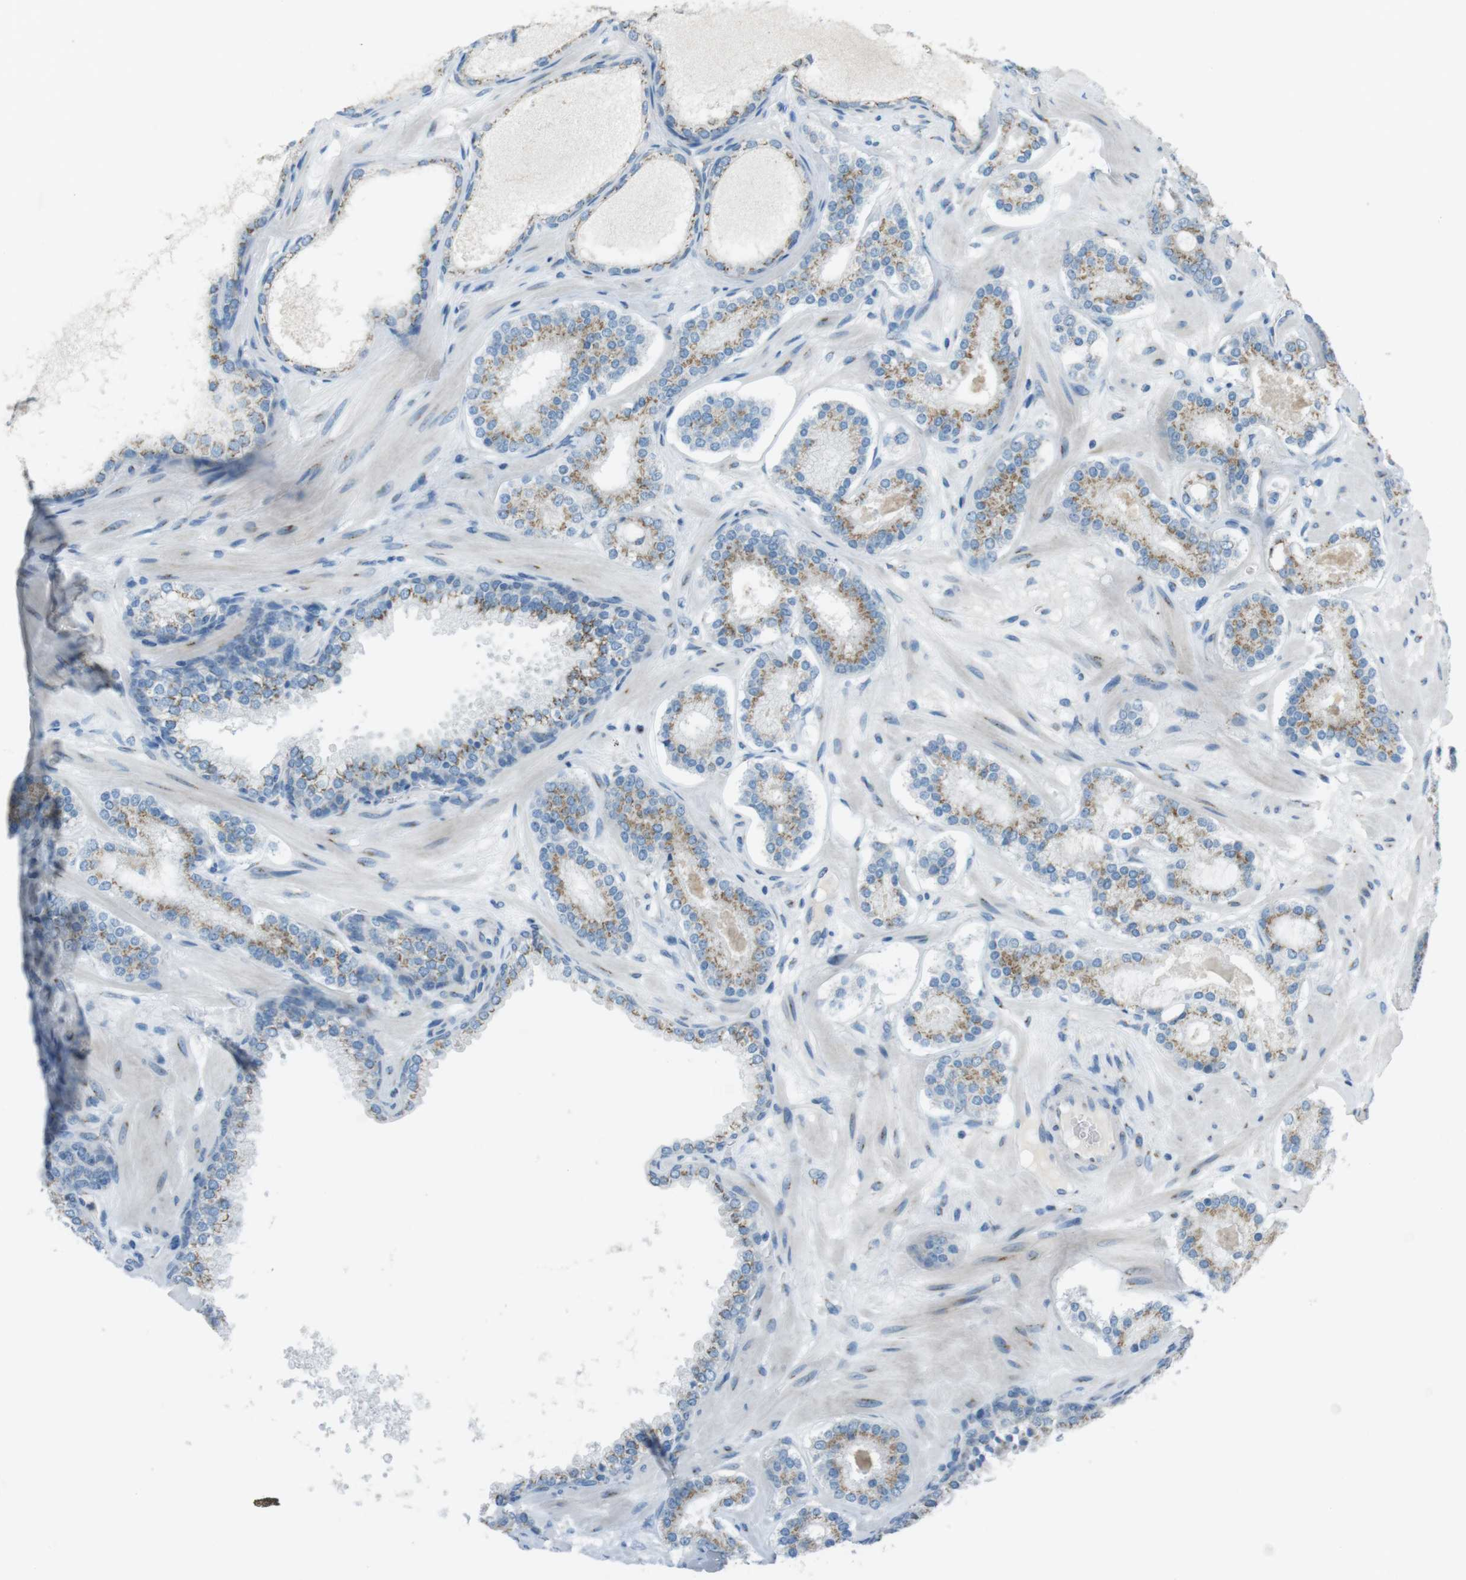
{"staining": {"intensity": "moderate", "quantity": ">75%", "location": "cytoplasmic/membranous"}, "tissue": "prostate cancer", "cell_type": "Tumor cells", "image_type": "cancer", "snomed": [{"axis": "morphology", "description": "Adenocarcinoma, Low grade"}, {"axis": "topography", "description": "Prostate"}], "caption": "Immunohistochemical staining of prostate cancer shows moderate cytoplasmic/membranous protein positivity in approximately >75% of tumor cells.", "gene": "TXNDC15", "patient": {"sex": "male", "age": 63}}